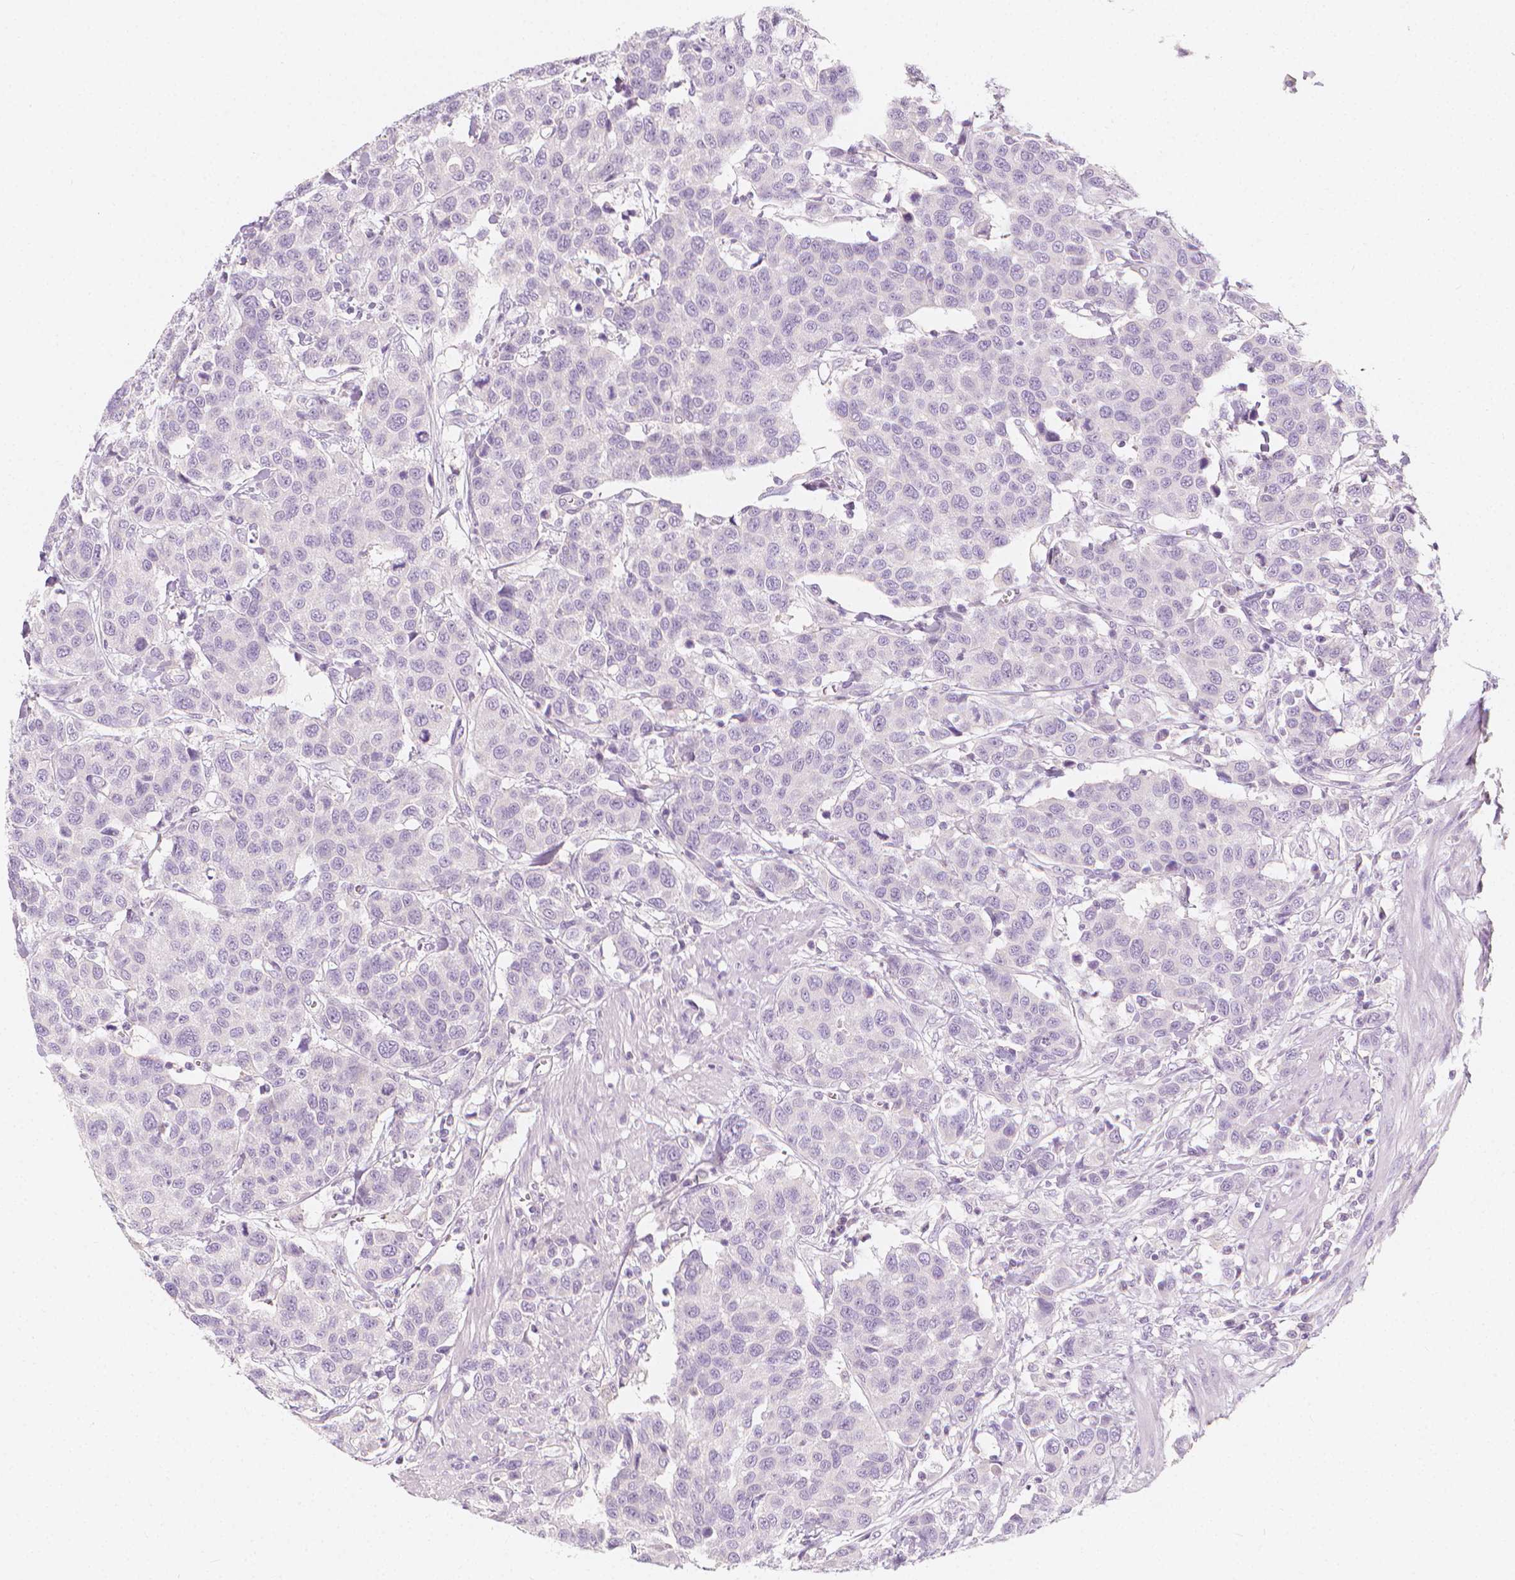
{"staining": {"intensity": "negative", "quantity": "none", "location": "none"}, "tissue": "urothelial cancer", "cell_type": "Tumor cells", "image_type": "cancer", "snomed": [{"axis": "morphology", "description": "Urothelial carcinoma, High grade"}, {"axis": "topography", "description": "Urinary bladder"}], "caption": "Histopathology image shows no significant protein expression in tumor cells of urothelial carcinoma (high-grade).", "gene": "RBFOX1", "patient": {"sex": "female", "age": 58}}